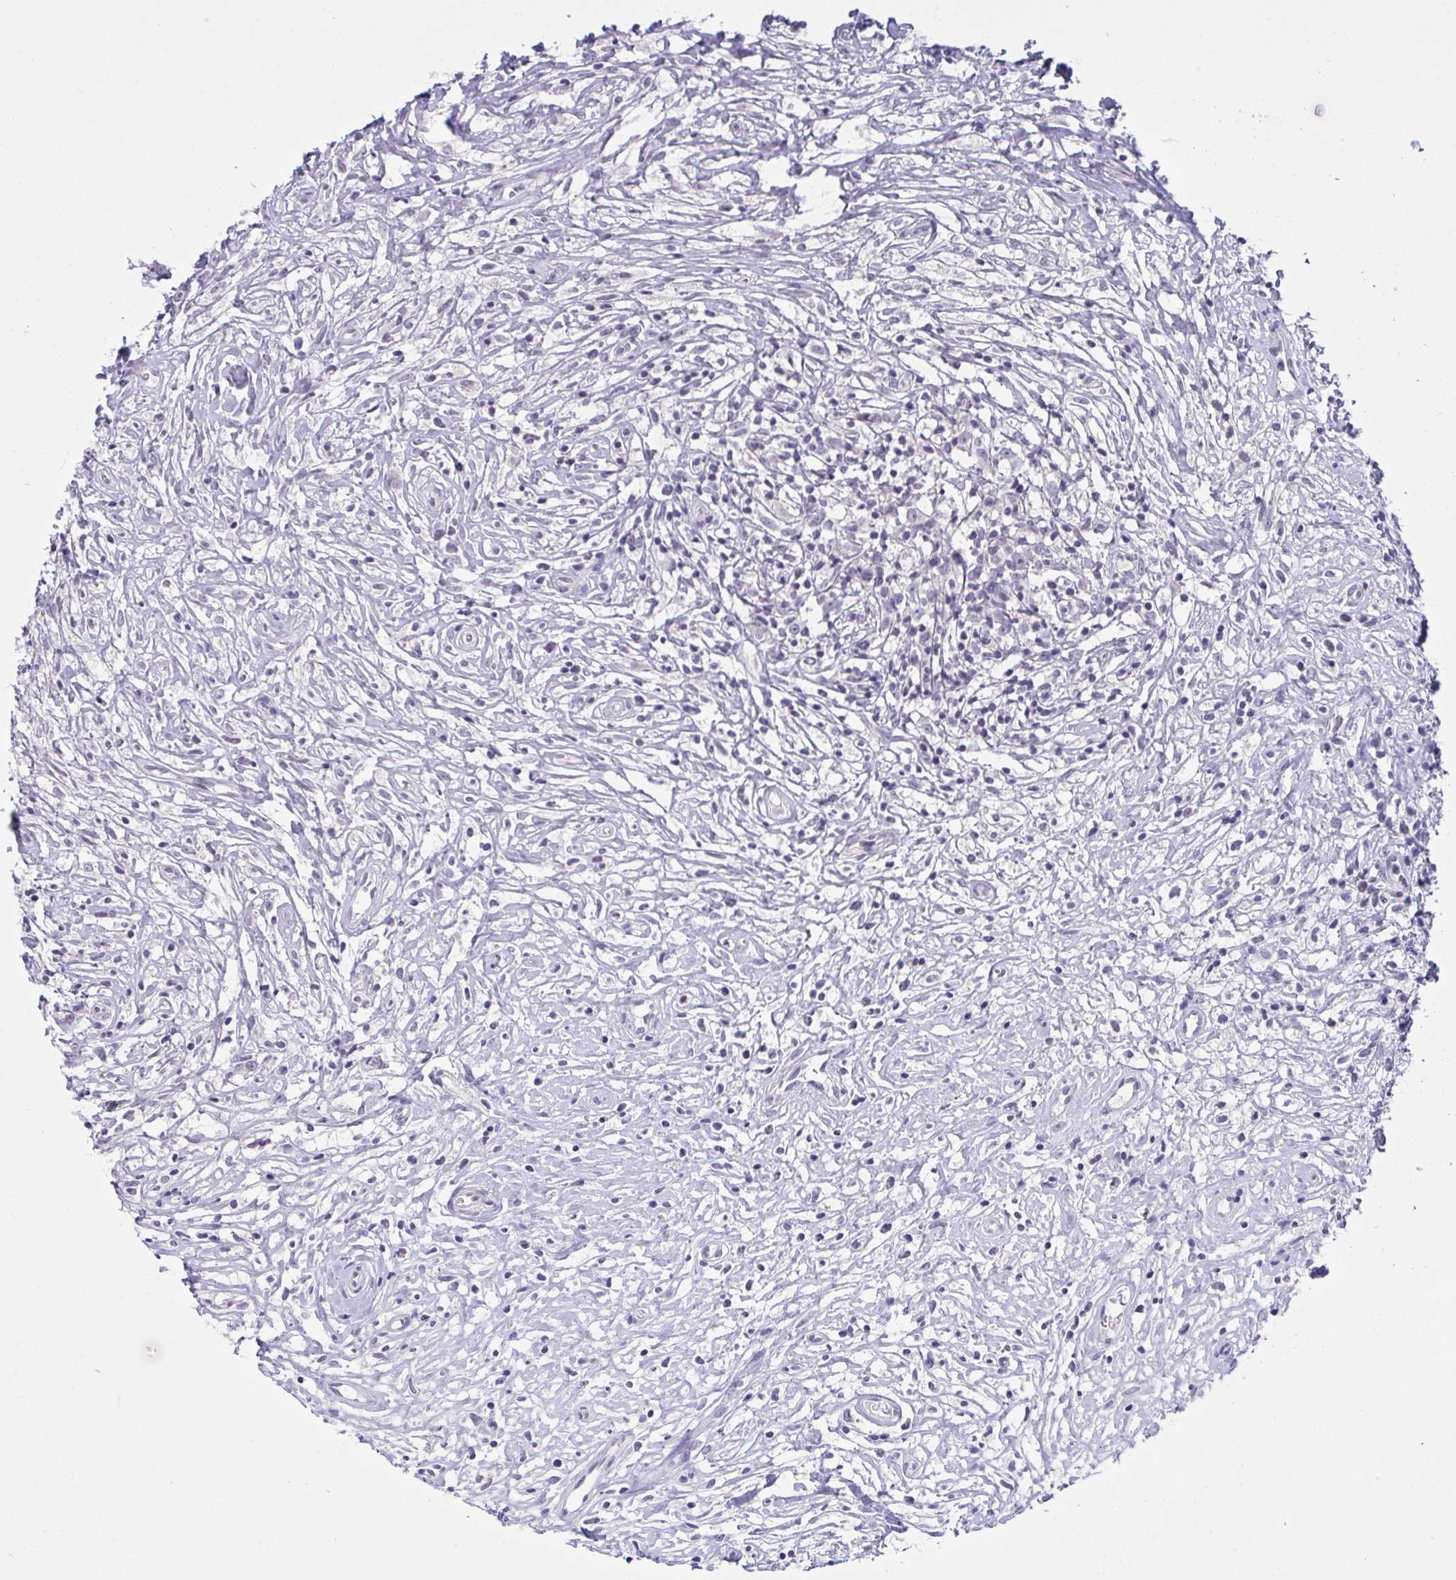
{"staining": {"intensity": "negative", "quantity": "none", "location": "none"}, "tissue": "lymphoma", "cell_type": "Tumor cells", "image_type": "cancer", "snomed": [{"axis": "morphology", "description": "Hodgkin's disease, NOS"}, {"axis": "topography", "description": "No Tissue"}], "caption": "Immunohistochemistry (IHC) of human Hodgkin's disease reveals no expression in tumor cells.", "gene": "ATP6V0D2", "patient": {"sex": "female", "age": 21}}